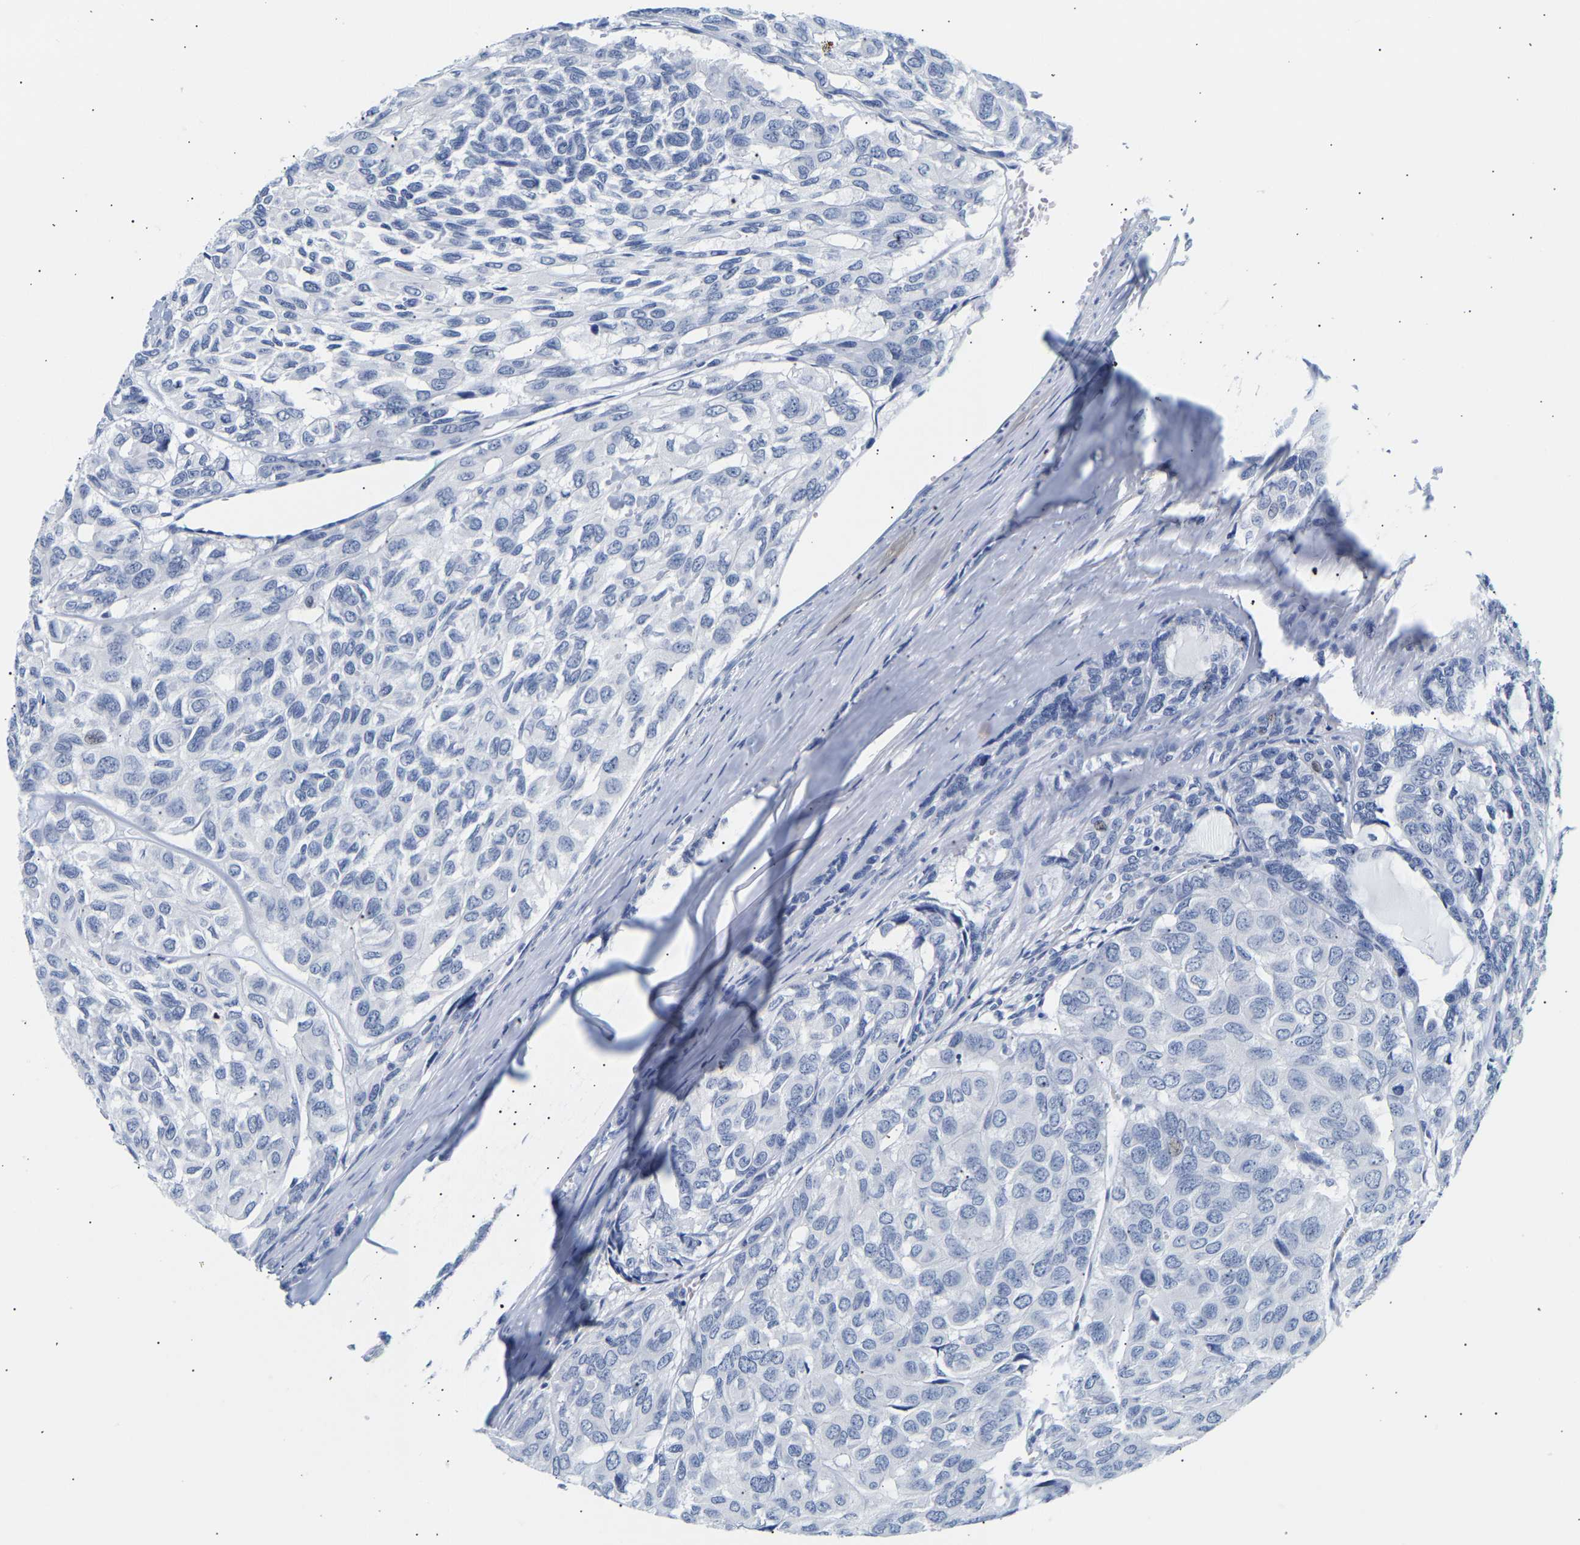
{"staining": {"intensity": "negative", "quantity": "none", "location": "none"}, "tissue": "head and neck cancer", "cell_type": "Tumor cells", "image_type": "cancer", "snomed": [{"axis": "morphology", "description": "Adenocarcinoma, NOS"}, {"axis": "topography", "description": "Salivary gland, NOS"}, {"axis": "topography", "description": "Head-Neck"}], "caption": "High magnification brightfield microscopy of adenocarcinoma (head and neck) stained with DAB (brown) and counterstained with hematoxylin (blue): tumor cells show no significant staining.", "gene": "SPINK2", "patient": {"sex": "female", "age": 76}}